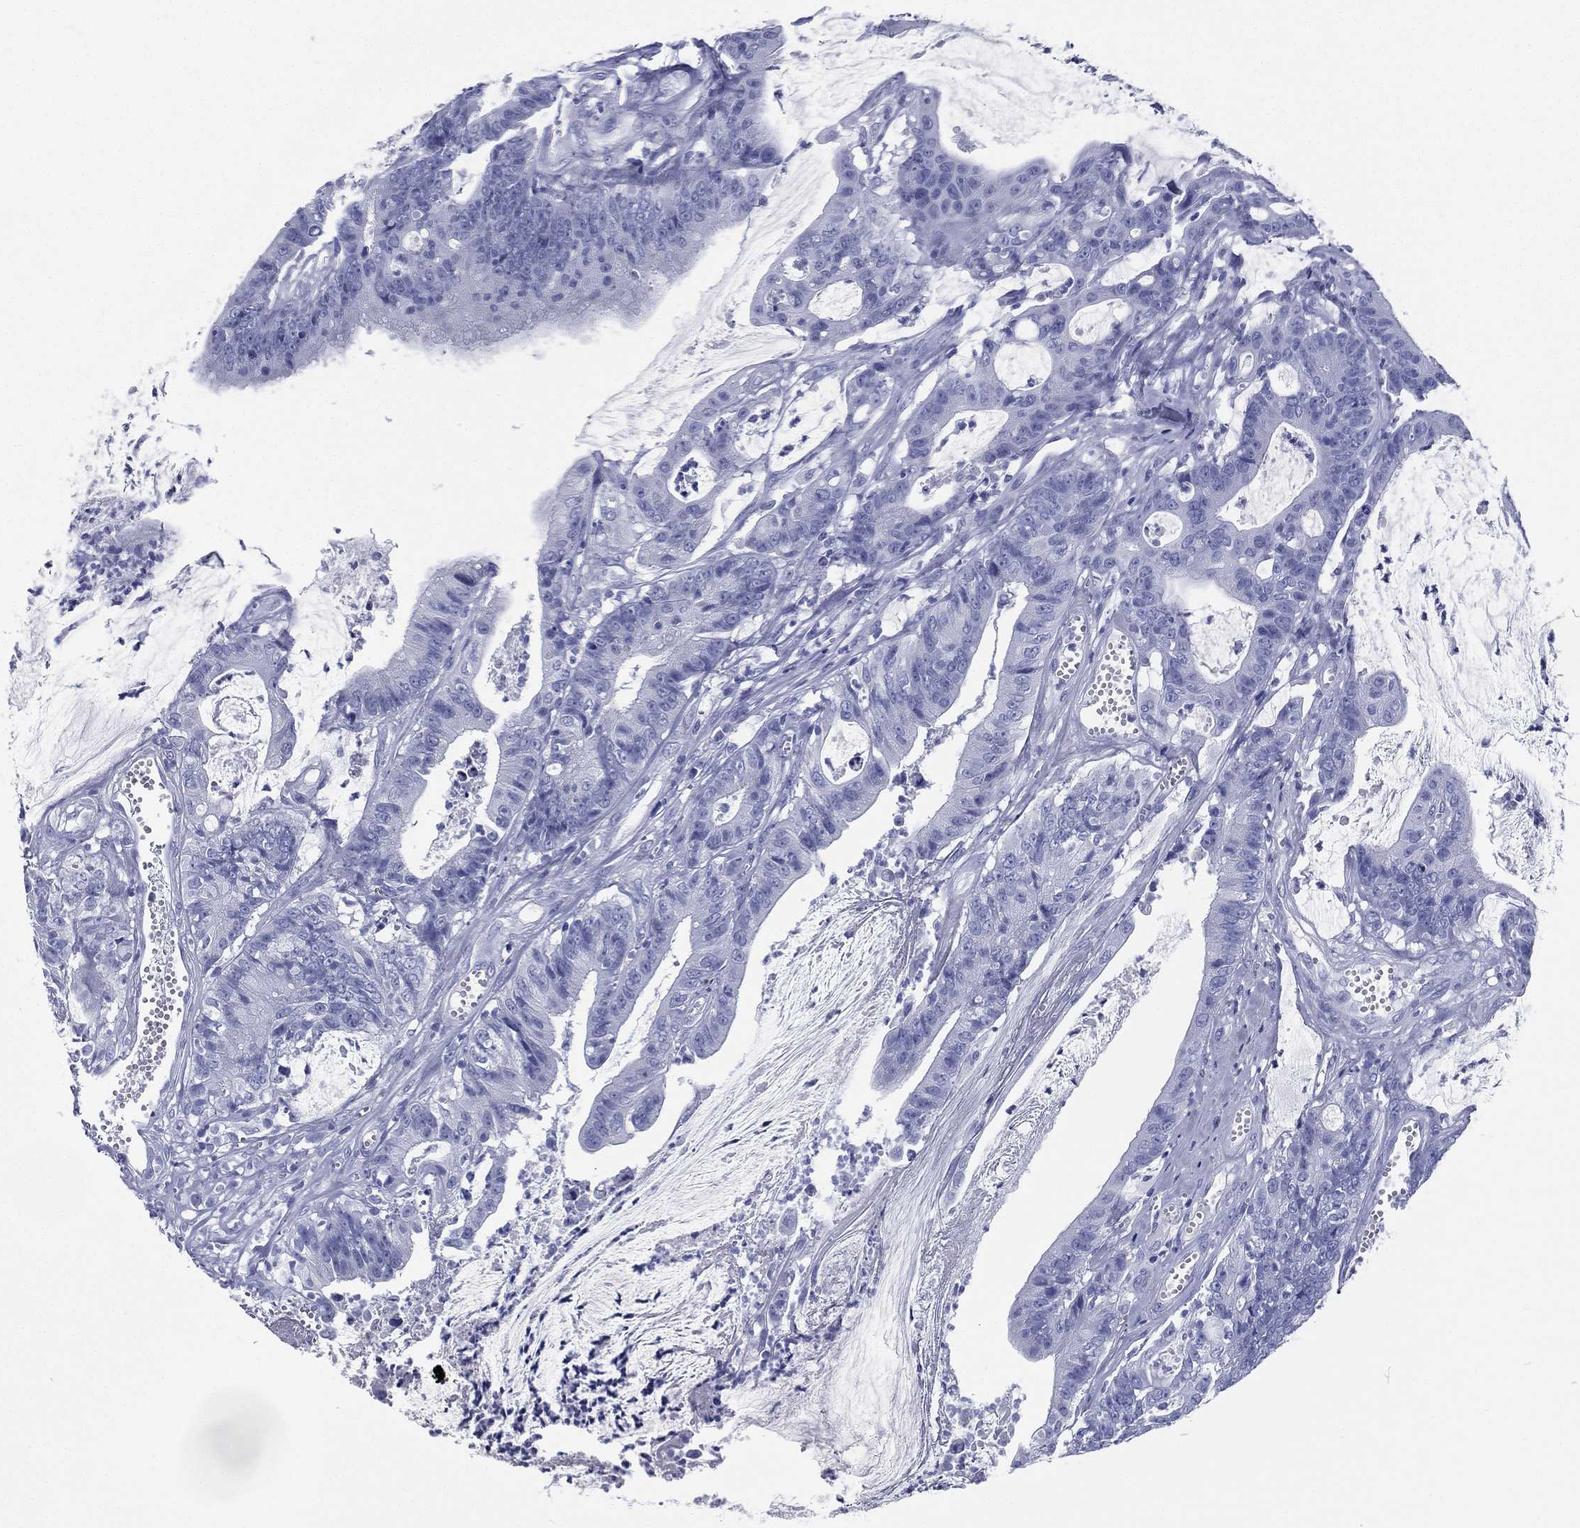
{"staining": {"intensity": "negative", "quantity": "none", "location": "none"}, "tissue": "colorectal cancer", "cell_type": "Tumor cells", "image_type": "cancer", "snomed": [{"axis": "morphology", "description": "Adenocarcinoma, NOS"}, {"axis": "topography", "description": "Colon"}], "caption": "IHC of colorectal cancer reveals no staining in tumor cells.", "gene": "RSPH4A", "patient": {"sex": "female", "age": 69}}